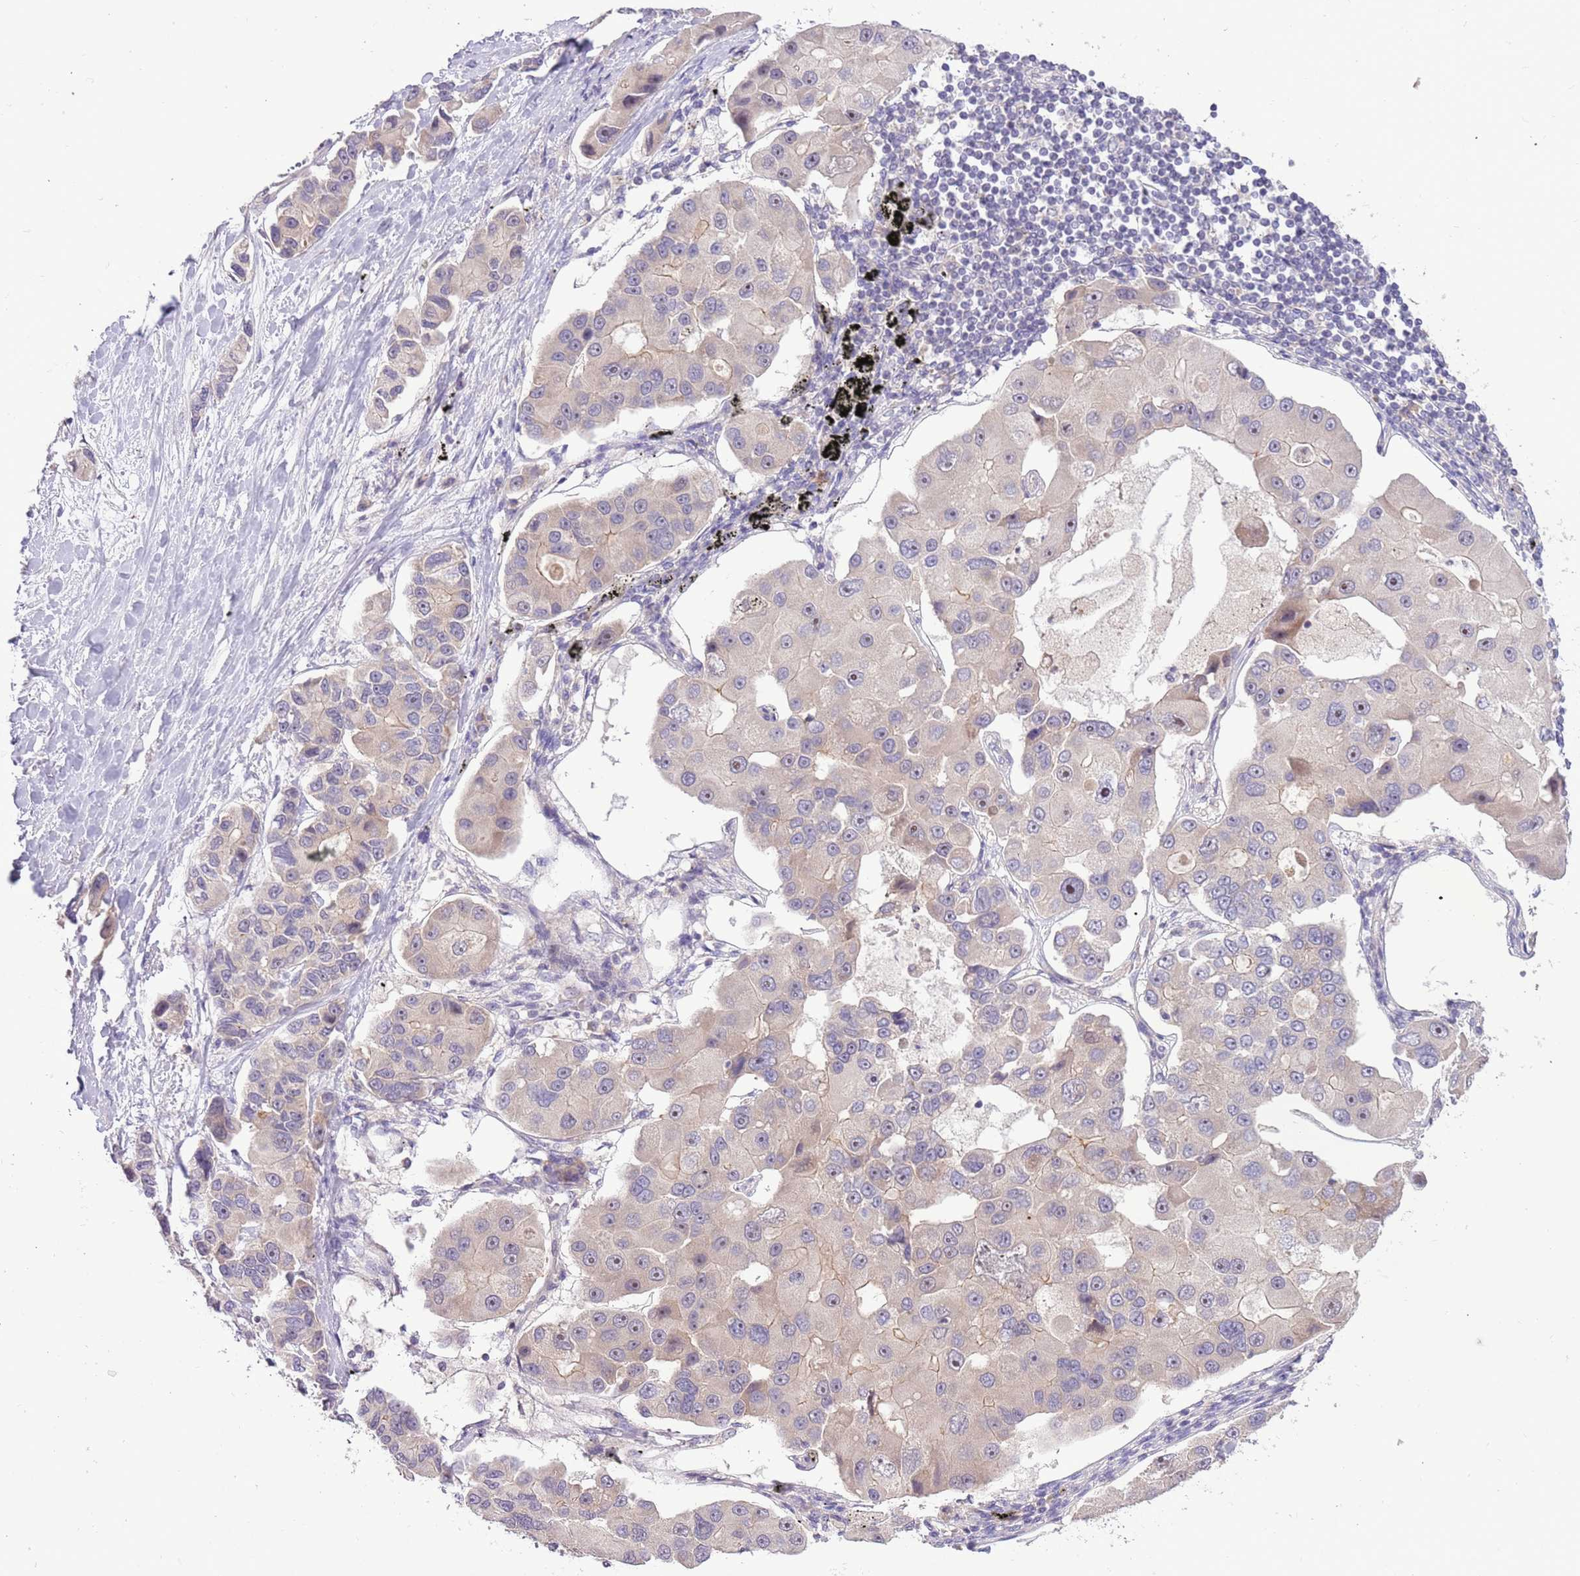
{"staining": {"intensity": "weak", "quantity": "<25%", "location": "cytoplasmic/membranous"}, "tissue": "lung cancer", "cell_type": "Tumor cells", "image_type": "cancer", "snomed": [{"axis": "morphology", "description": "Adenocarcinoma, NOS"}, {"axis": "topography", "description": "Lung"}], "caption": "Lung cancer was stained to show a protein in brown. There is no significant positivity in tumor cells.", "gene": "SHROOM3", "patient": {"sex": "female", "age": 54}}